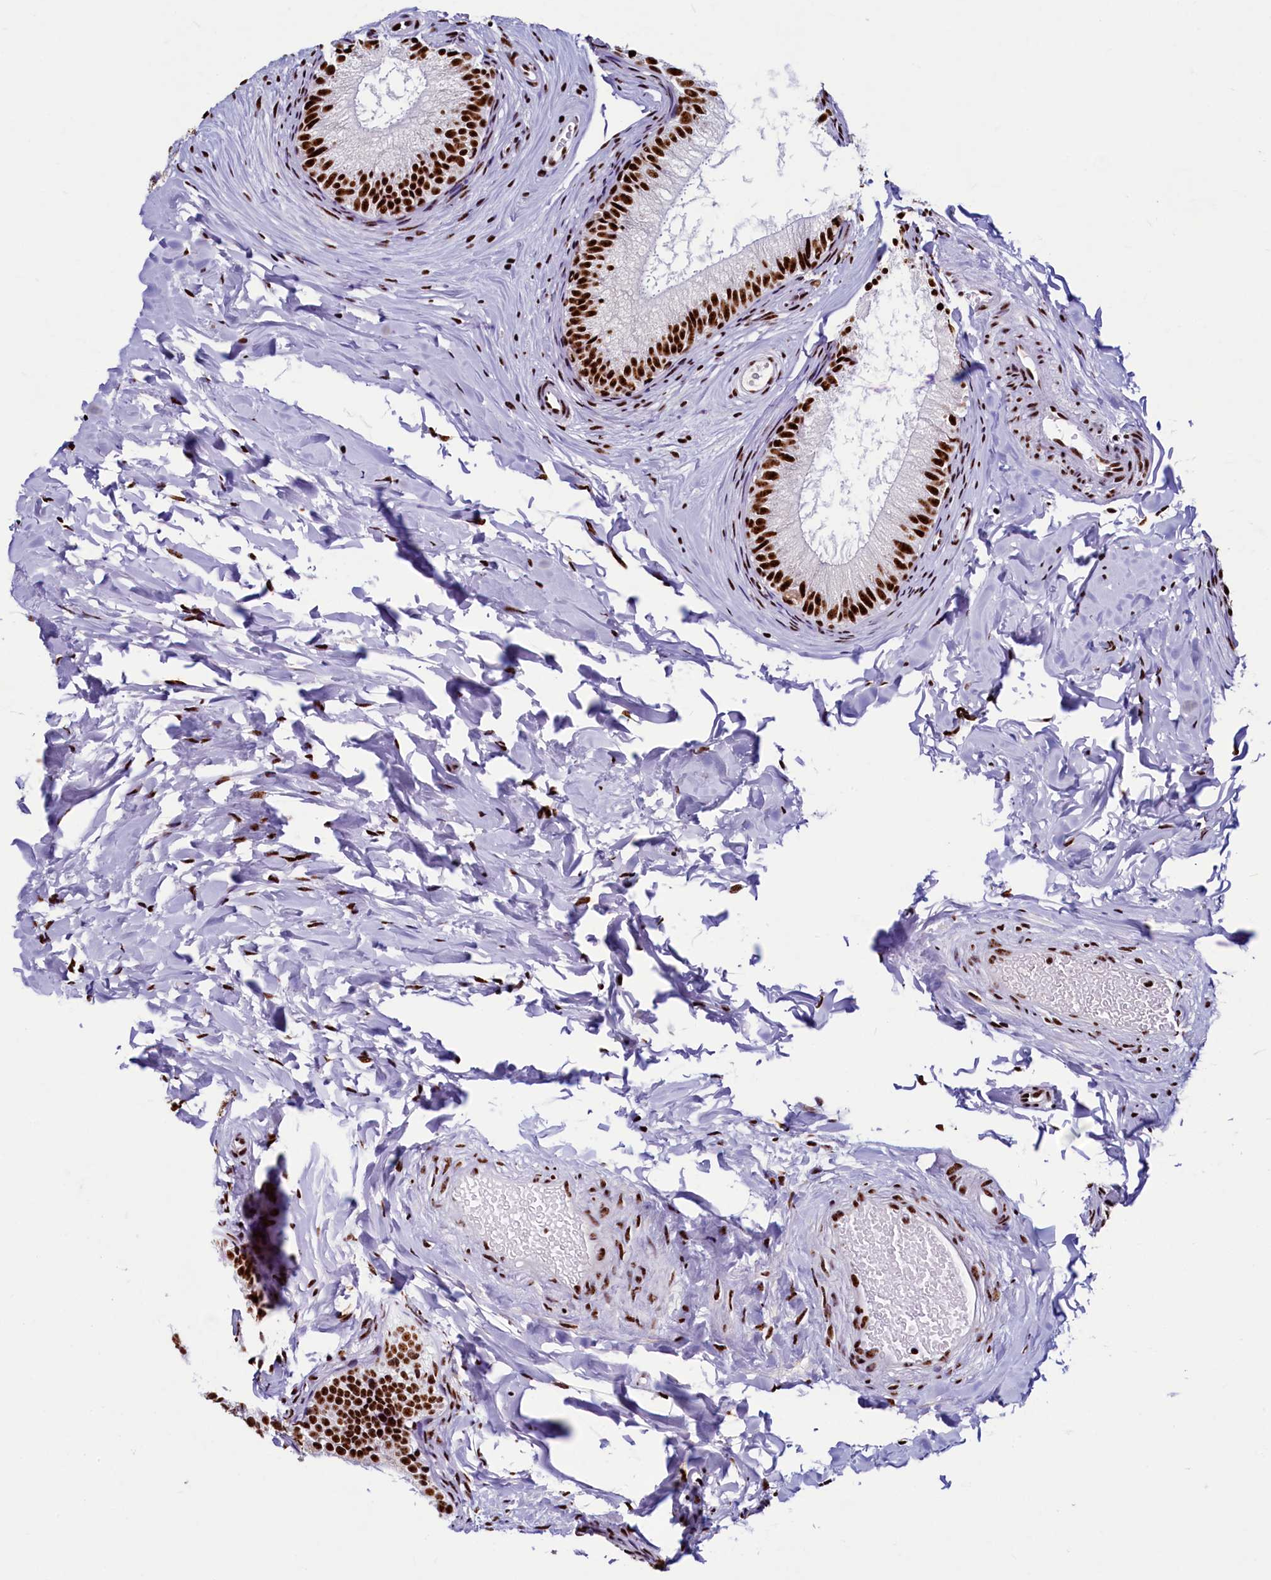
{"staining": {"intensity": "strong", "quantity": ">75%", "location": "nuclear"}, "tissue": "epididymis", "cell_type": "Glandular cells", "image_type": "normal", "snomed": [{"axis": "morphology", "description": "Normal tissue, NOS"}, {"axis": "topography", "description": "Epididymis"}], "caption": "Protein expression analysis of normal human epididymis reveals strong nuclear positivity in approximately >75% of glandular cells. The staining is performed using DAB (3,3'-diaminobenzidine) brown chromogen to label protein expression. The nuclei are counter-stained blue using hematoxylin.", "gene": "SRRM2", "patient": {"sex": "male", "age": 34}}